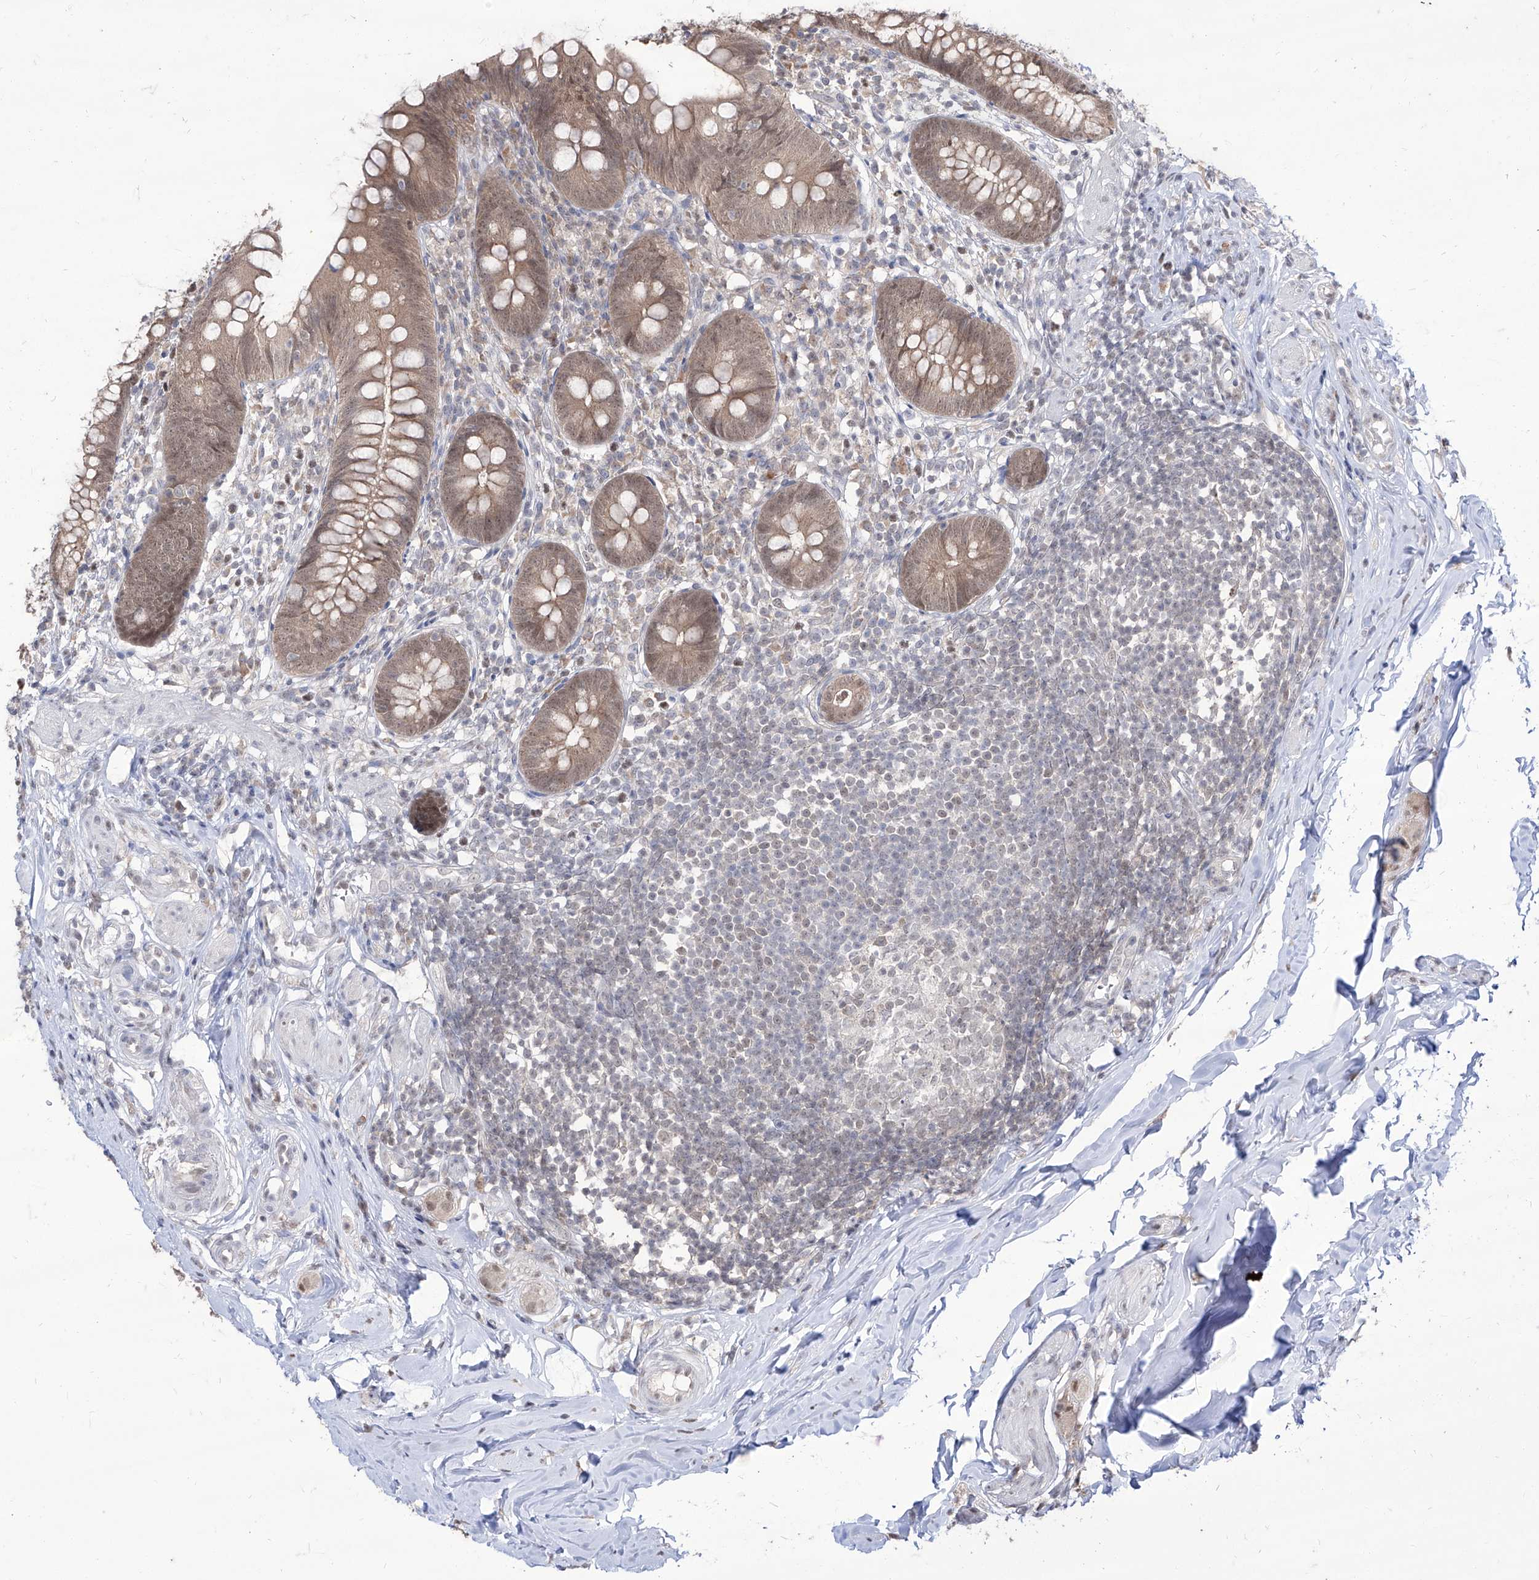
{"staining": {"intensity": "moderate", "quantity": ">75%", "location": "cytoplasmic/membranous,nuclear"}, "tissue": "appendix", "cell_type": "Glandular cells", "image_type": "normal", "snomed": [{"axis": "morphology", "description": "Normal tissue, NOS"}, {"axis": "topography", "description": "Appendix"}], "caption": "A brown stain labels moderate cytoplasmic/membranous,nuclear expression of a protein in glandular cells of benign human appendix. (Brightfield microscopy of DAB IHC at high magnification).", "gene": "BROX", "patient": {"sex": "female", "age": 62}}